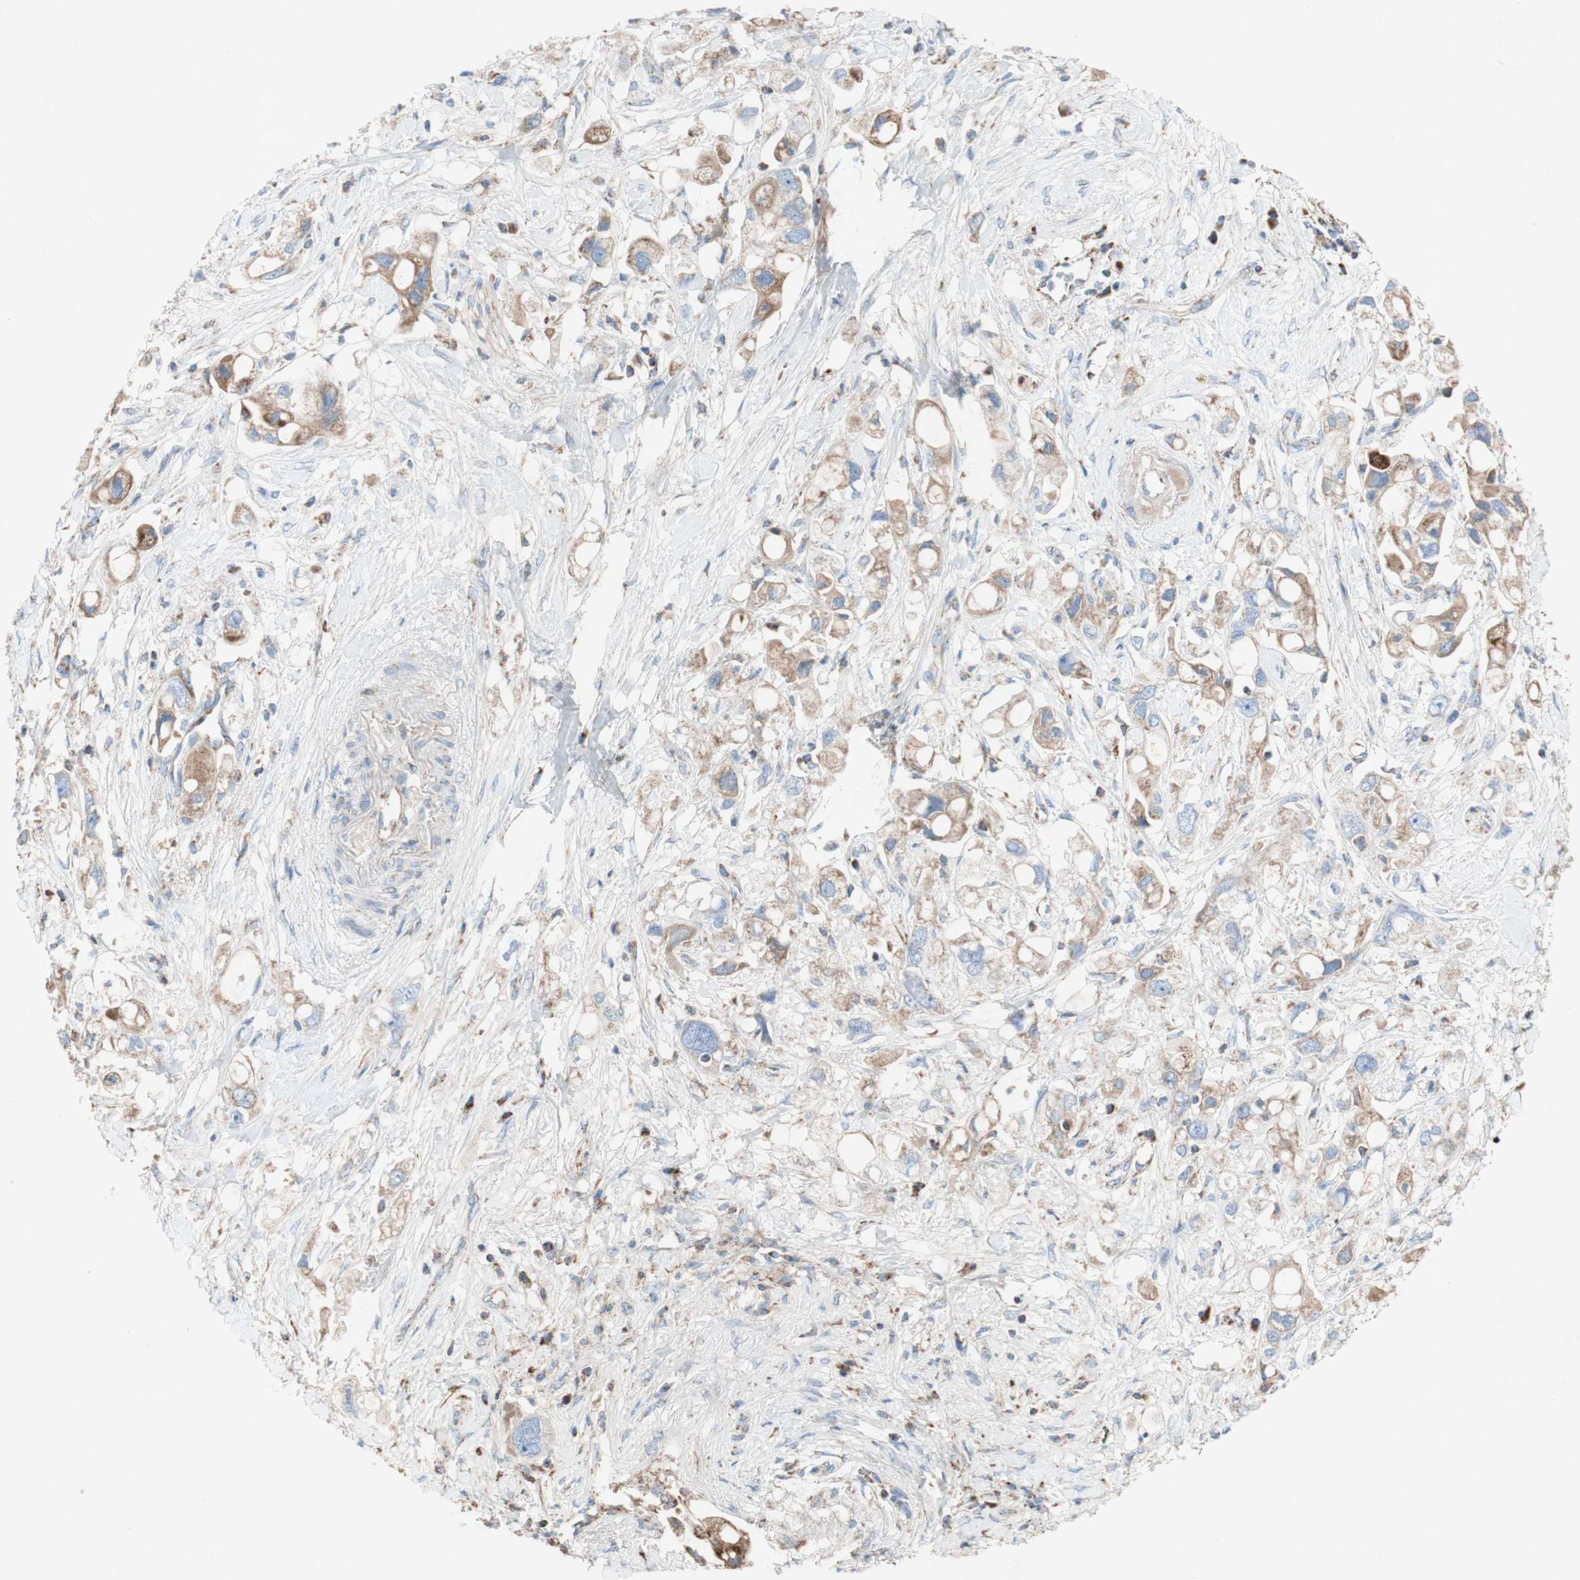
{"staining": {"intensity": "weak", "quantity": ">75%", "location": "cytoplasmic/membranous"}, "tissue": "pancreatic cancer", "cell_type": "Tumor cells", "image_type": "cancer", "snomed": [{"axis": "morphology", "description": "Adenocarcinoma, NOS"}, {"axis": "topography", "description": "Pancreas"}], "caption": "Human pancreatic adenocarcinoma stained with a brown dye shows weak cytoplasmic/membranous positive positivity in about >75% of tumor cells.", "gene": "SDHB", "patient": {"sex": "female", "age": 56}}